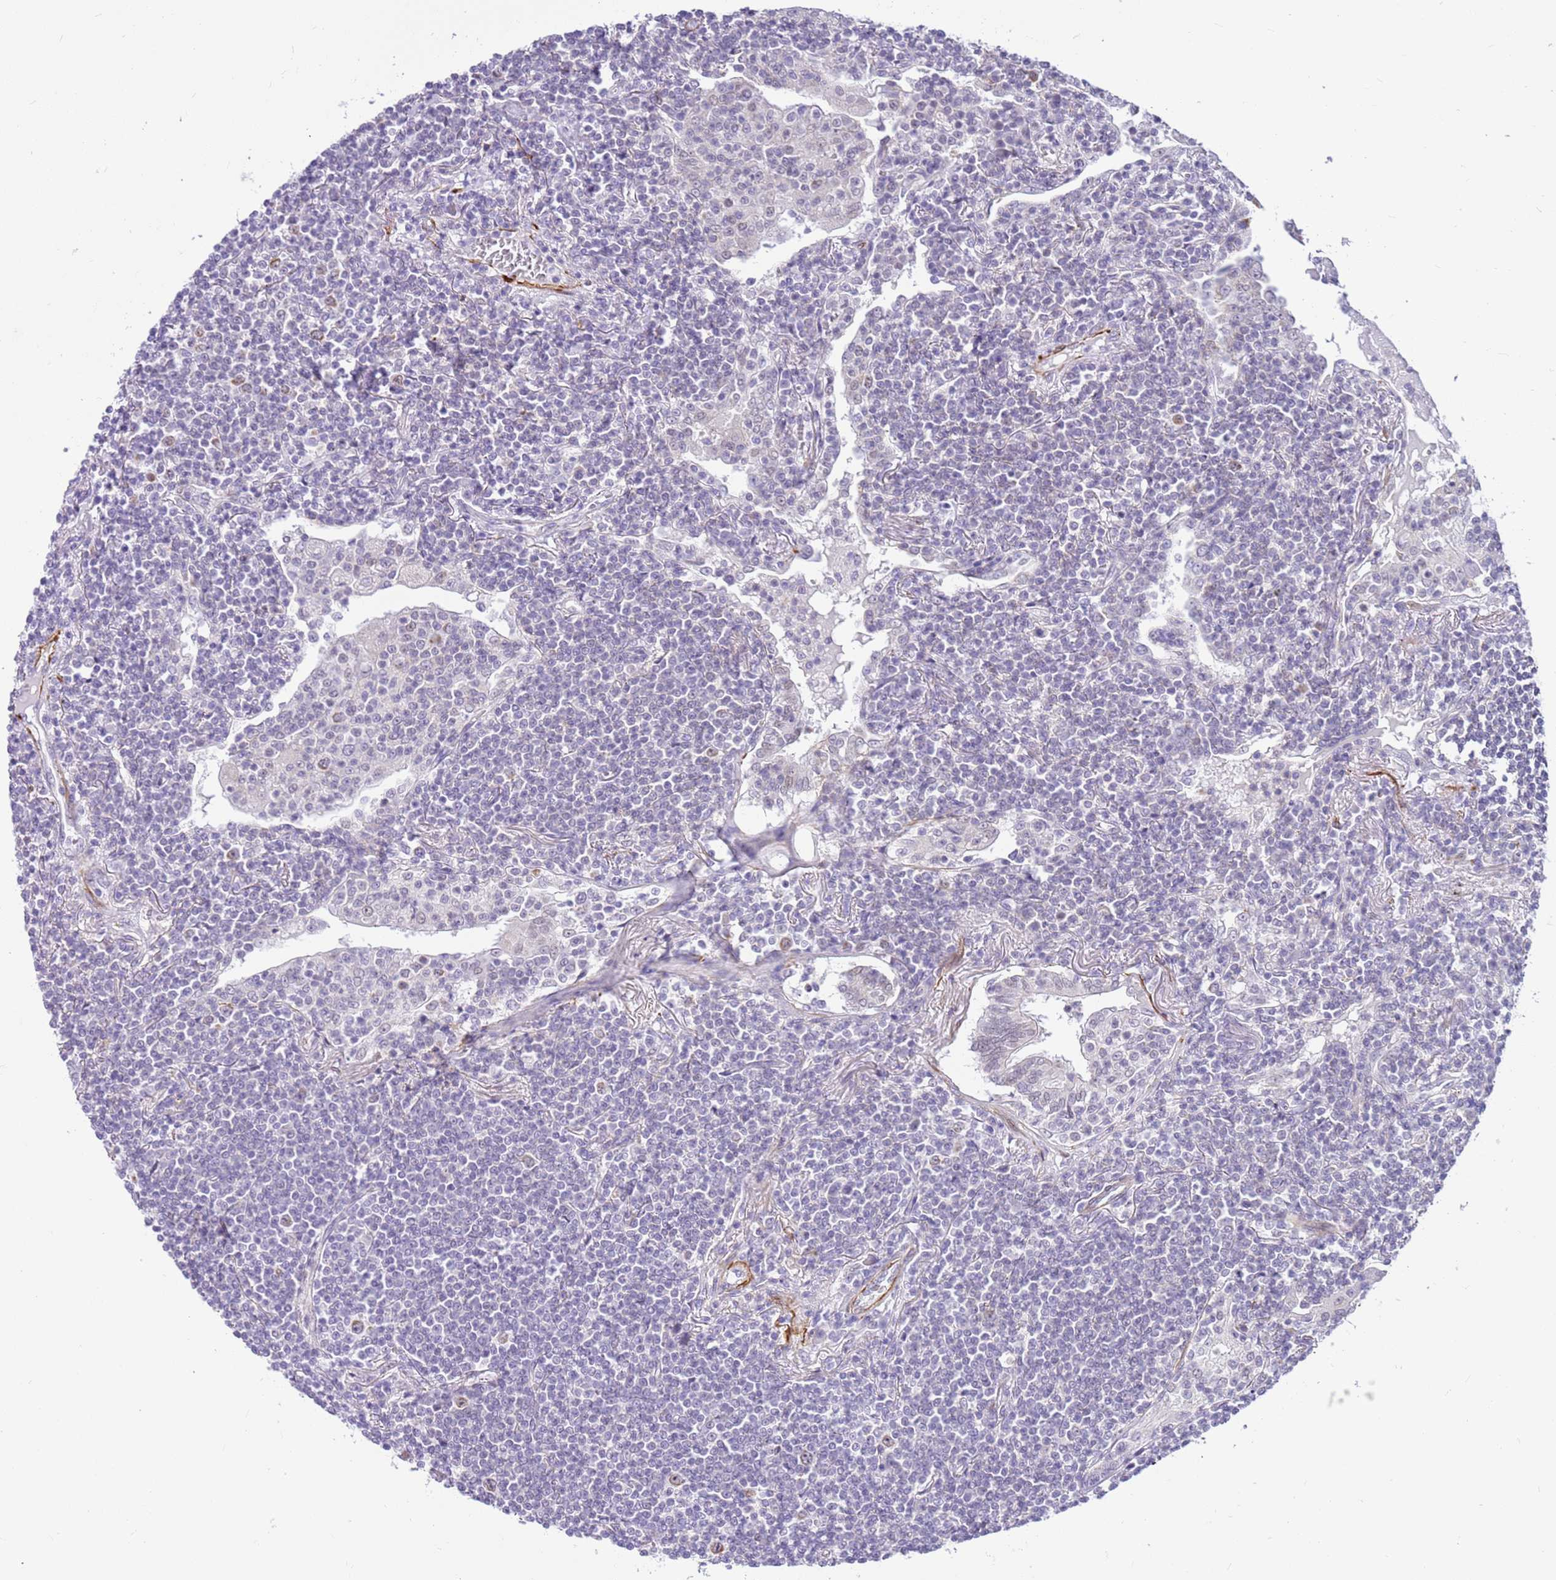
{"staining": {"intensity": "negative", "quantity": "none", "location": "none"}, "tissue": "lymphoma", "cell_type": "Tumor cells", "image_type": "cancer", "snomed": [{"axis": "morphology", "description": "Malignant lymphoma, non-Hodgkin's type, Low grade"}, {"axis": "topography", "description": "Lung"}], "caption": "Image shows no significant protein staining in tumor cells of lymphoma.", "gene": "SMIM4", "patient": {"sex": "female", "age": 71}}